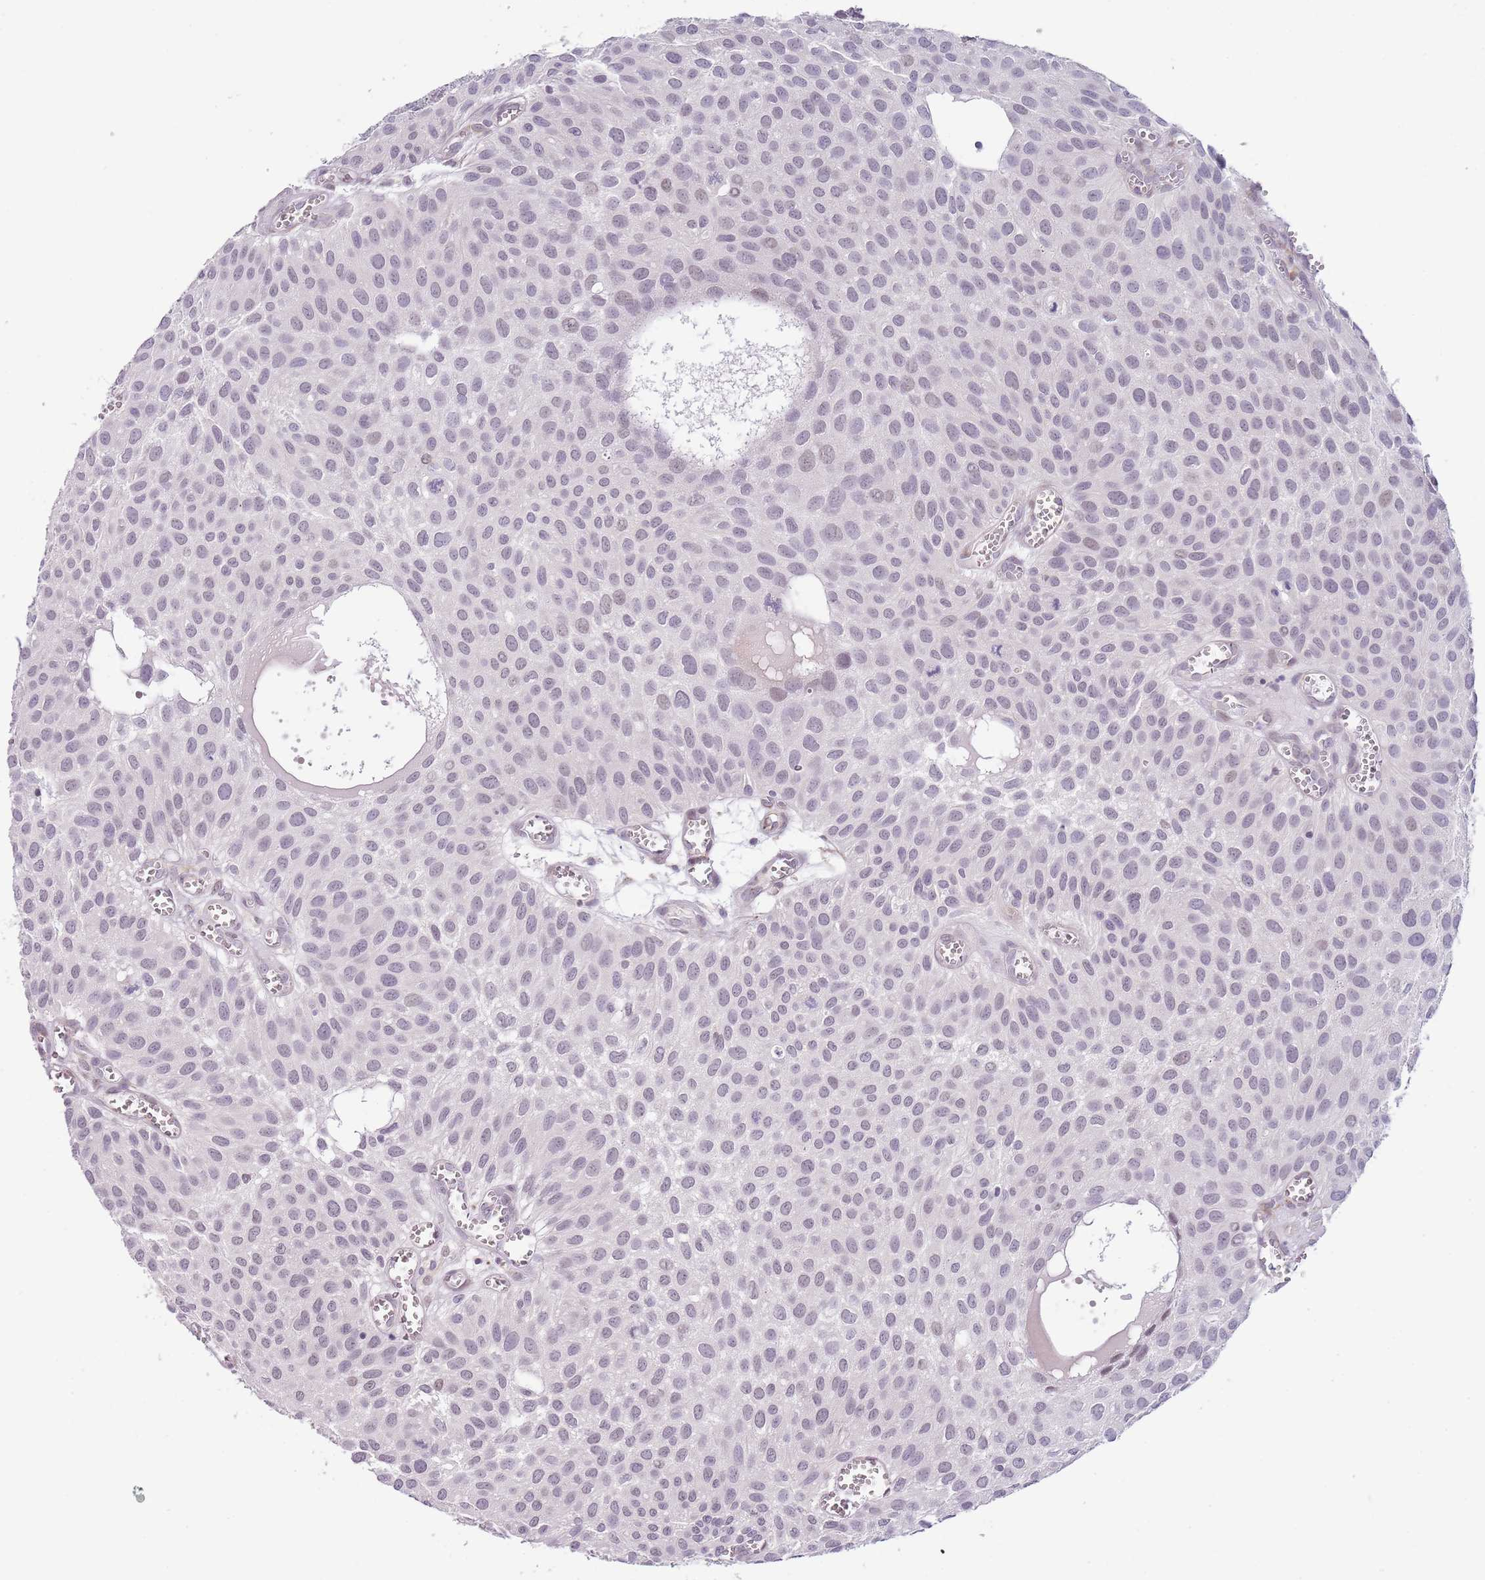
{"staining": {"intensity": "negative", "quantity": "none", "location": "none"}, "tissue": "urothelial cancer", "cell_type": "Tumor cells", "image_type": "cancer", "snomed": [{"axis": "morphology", "description": "Urothelial carcinoma, Low grade"}, {"axis": "topography", "description": "Urinary bladder"}], "caption": "There is no significant staining in tumor cells of urothelial cancer.", "gene": "NBPF3", "patient": {"sex": "male", "age": 88}}